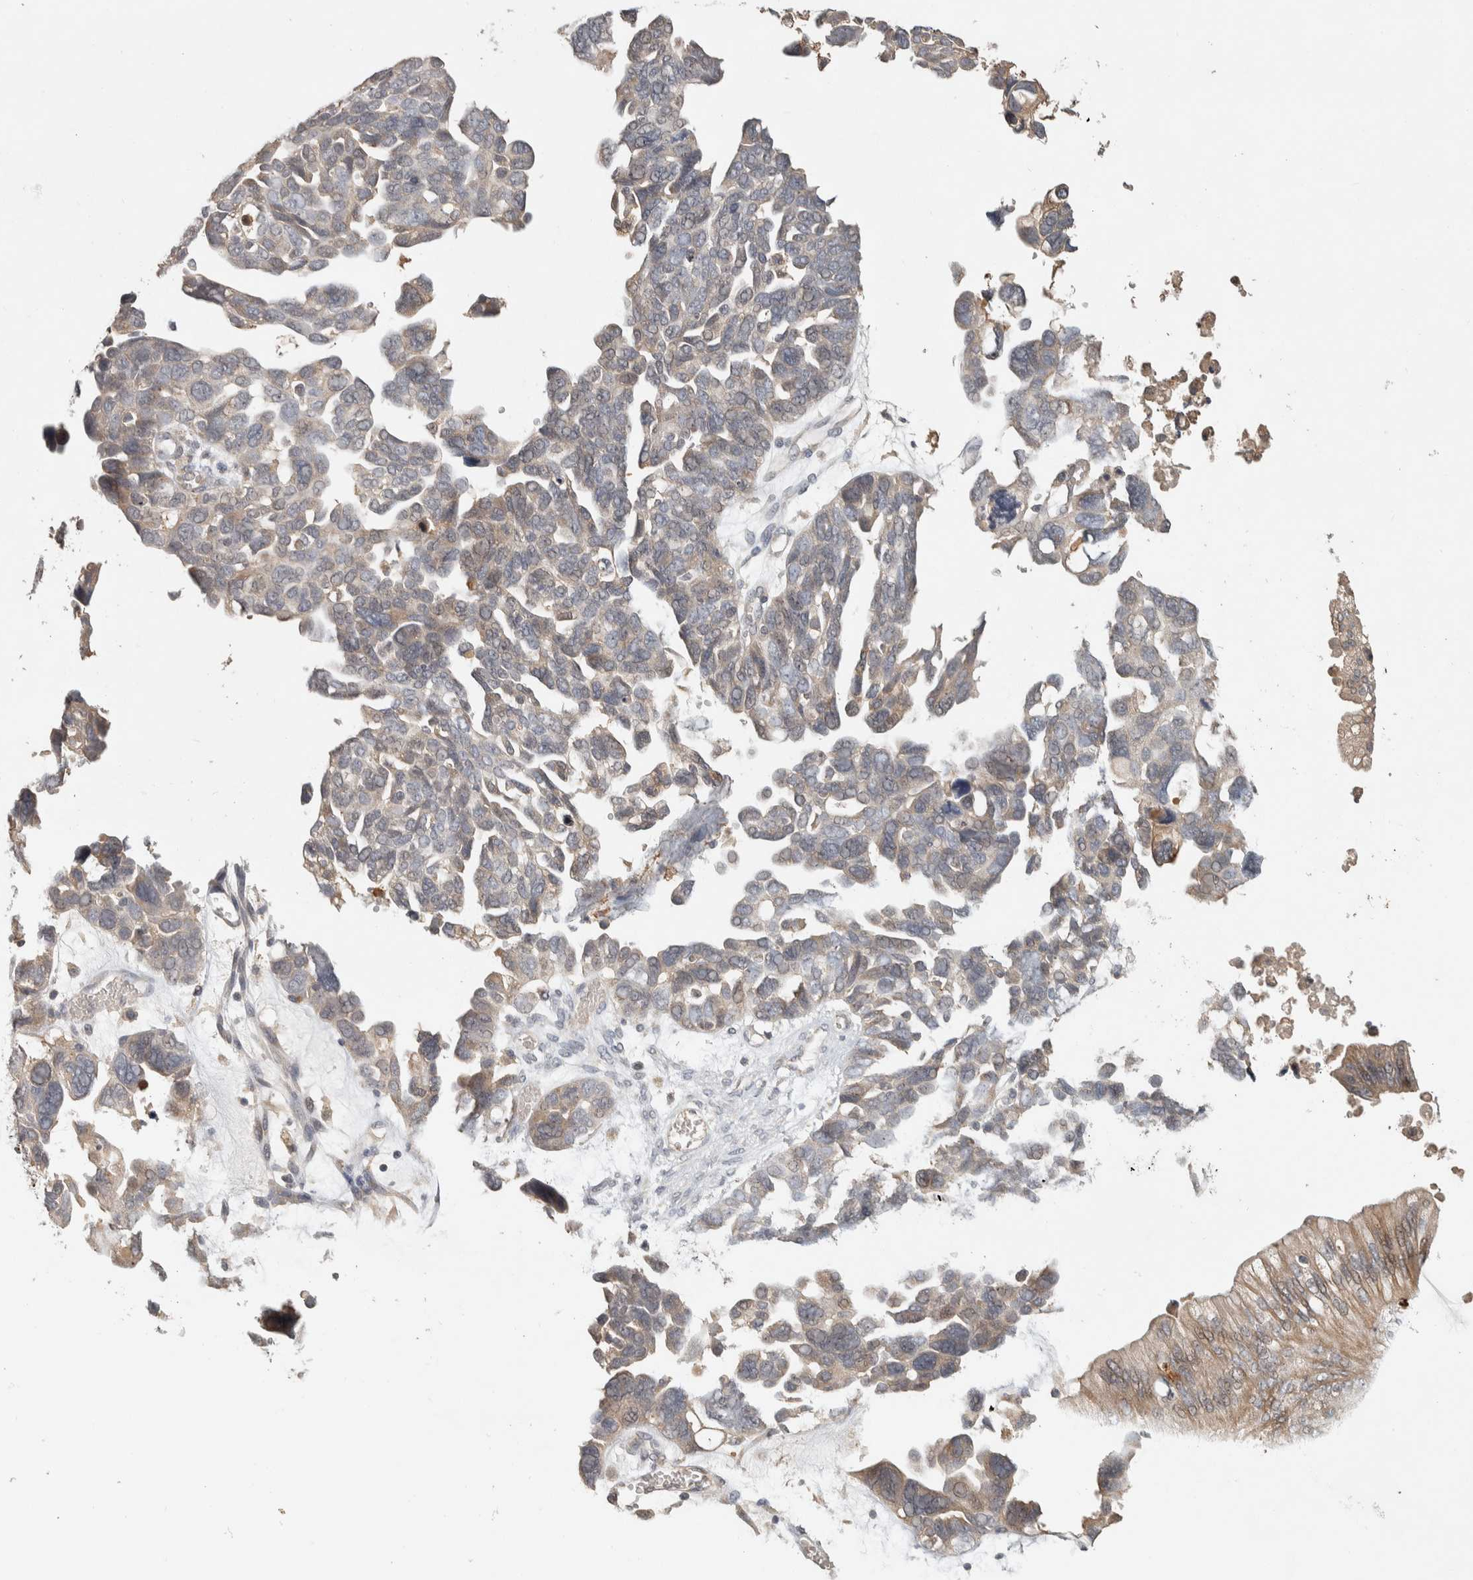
{"staining": {"intensity": "moderate", "quantity": "25%-75%", "location": "cytoplasmic/membranous"}, "tissue": "ovarian cancer", "cell_type": "Tumor cells", "image_type": "cancer", "snomed": [{"axis": "morphology", "description": "Cystadenocarcinoma, mucinous, NOS"}, {"axis": "topography", "description": "Ovary"}], "caption": "Immunohistochemistry of human ovarian mucinous cystadenocarcinoma displays medium levels of moderate cytoplasmic/membranous positivity in about 25%-75% of tumor cells. The staining was performed using DAB (3,3'-diaminobenzidine) to visualize the protein expression in brown, while the nuclei were stained in blue with hematoxylin (Magnification: 20x).", "gene": "EIF3H", "patient": {"sex": "female", "age": 61}}